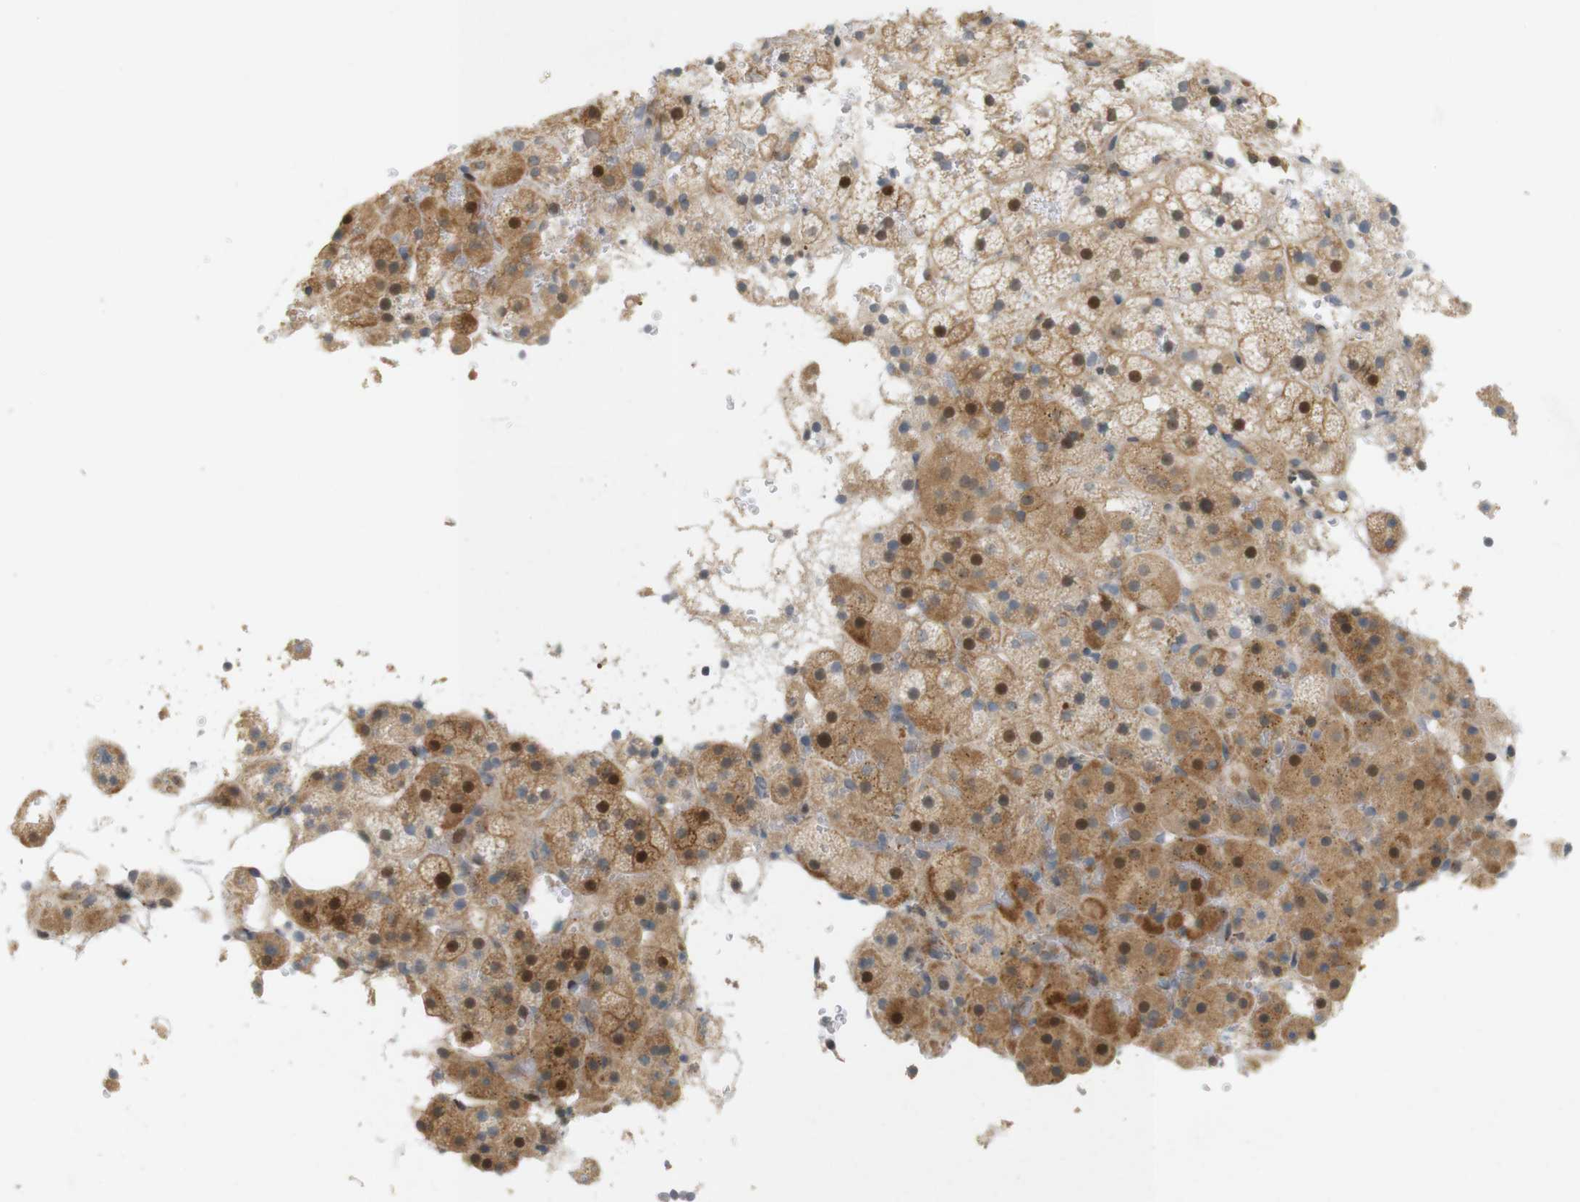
{"staining": {"intensity": "moderate", "quantity": ">75%", "location": "cytoplasmic/membranous,nuclear"}, "tissue": "adrenal gland", "cell_type": "Glandular cells", "image_type": "normal", "snomed": [{"axis": "morphology", "description": "Normal tissue, NOS"}, {"axis": "topography", "description": "Adrenal gland"}], "caption": "Adrenal gland stained for a protein shows moderate cytoplasmic/membranous,nuclear positivity in glandular cells. The staining was performed using DAB, with brown indicating positive protein expression. Nuclei are stained blue with hematoxylin.", "gene": "PPP1R14A", "patient": {"sex": "female", "age": 59}}